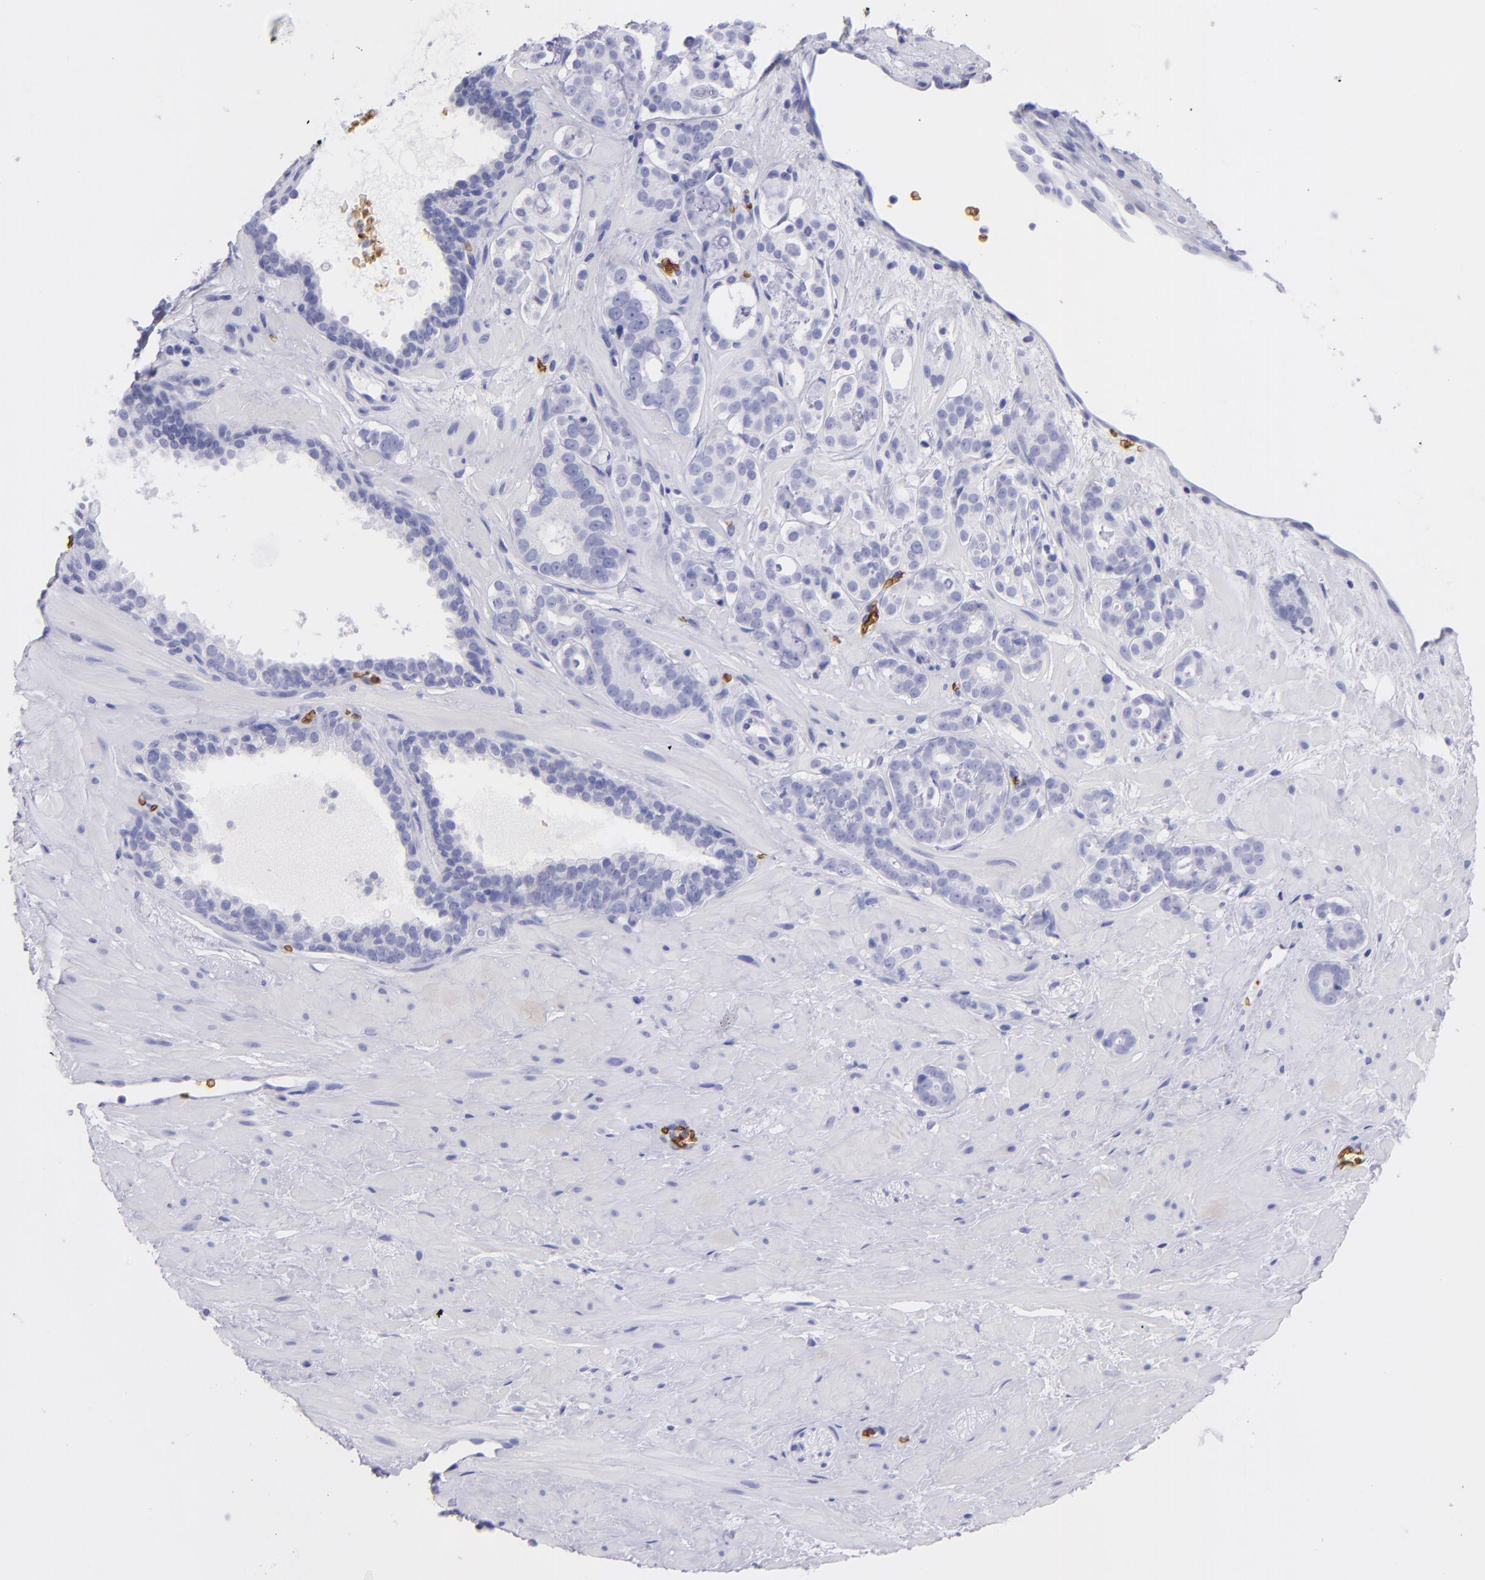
{"staining": {"intensity": "negative", "quantity": "none", "location": "none"}, "tissue": "prostate cancer", "cell_type": "Tumor cells", "image_type": "cancer", "snomed": [{"axis": "morphology", "description": "Adenocarcinoma, Low grade"}, {"axis": "topography", "description": "Prostate"}], "caption": "A high-resolution image shows IHC staining of prostate adenocarcinoma (low-grade), which shows no significant expression in tumor cells.", "gene": "GYPA", "patient": {"sex": "male", "age": 57}}